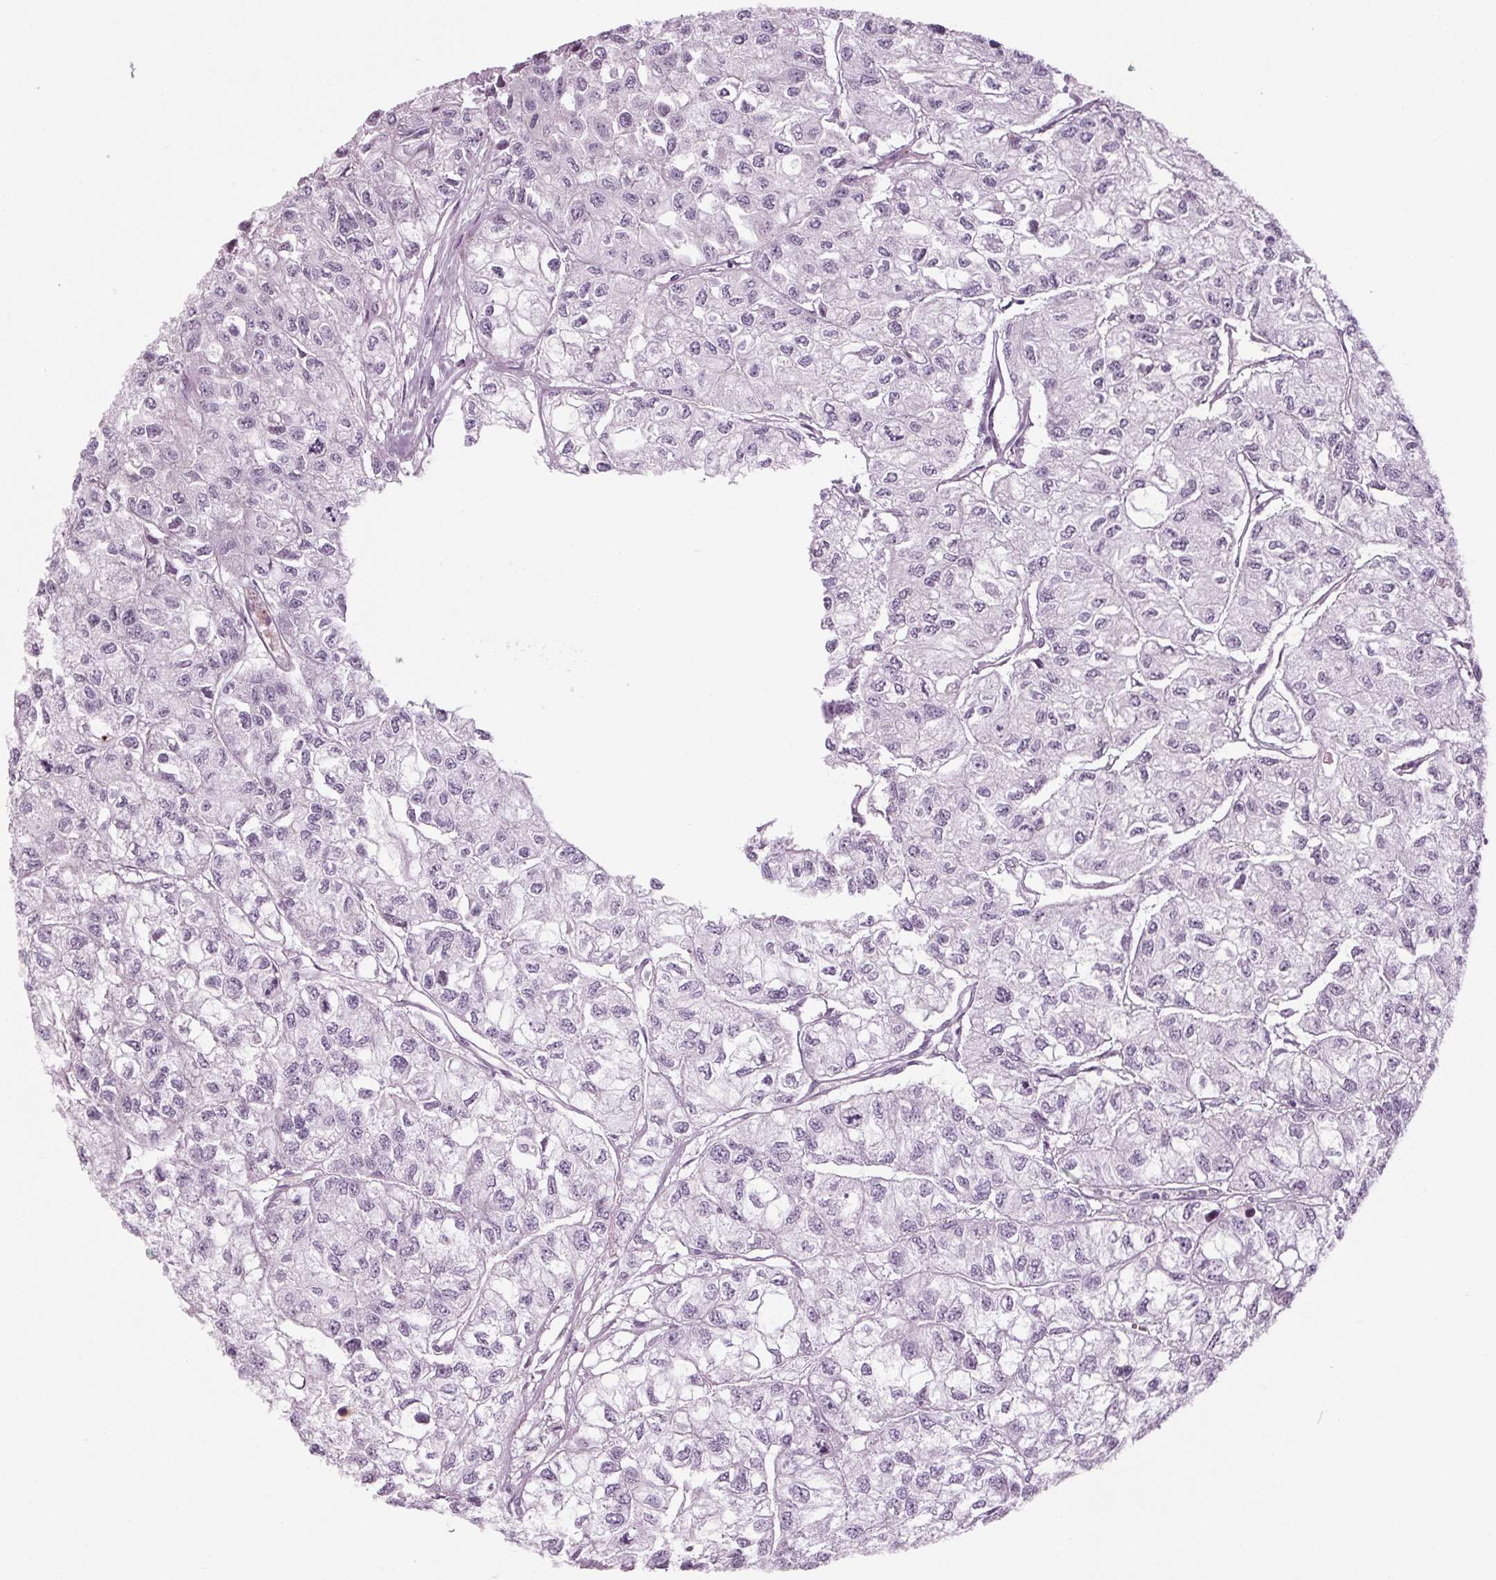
{"staining": {"intensity": "negative", "quantity": "none", "location": "none"}, "tissue": "renal cancer", "cell_type": "Tumor cells", "image_type": "cancer", "snomed": [{"axis": "morphology", "description": "Adenocarcinoma, NOS"}, {"axis": "topography", "description": "Kidney"}], "caption": "A histopathology image of human renal cancer (adenocarcinoma) is negative for staining in tumor cells. The staining is performed using DAB brown chromogen with nuclei counter-stained in using hematoxylin.", "gene": "CYP3A43", "patient": {"sex": "male", "age": 56}}